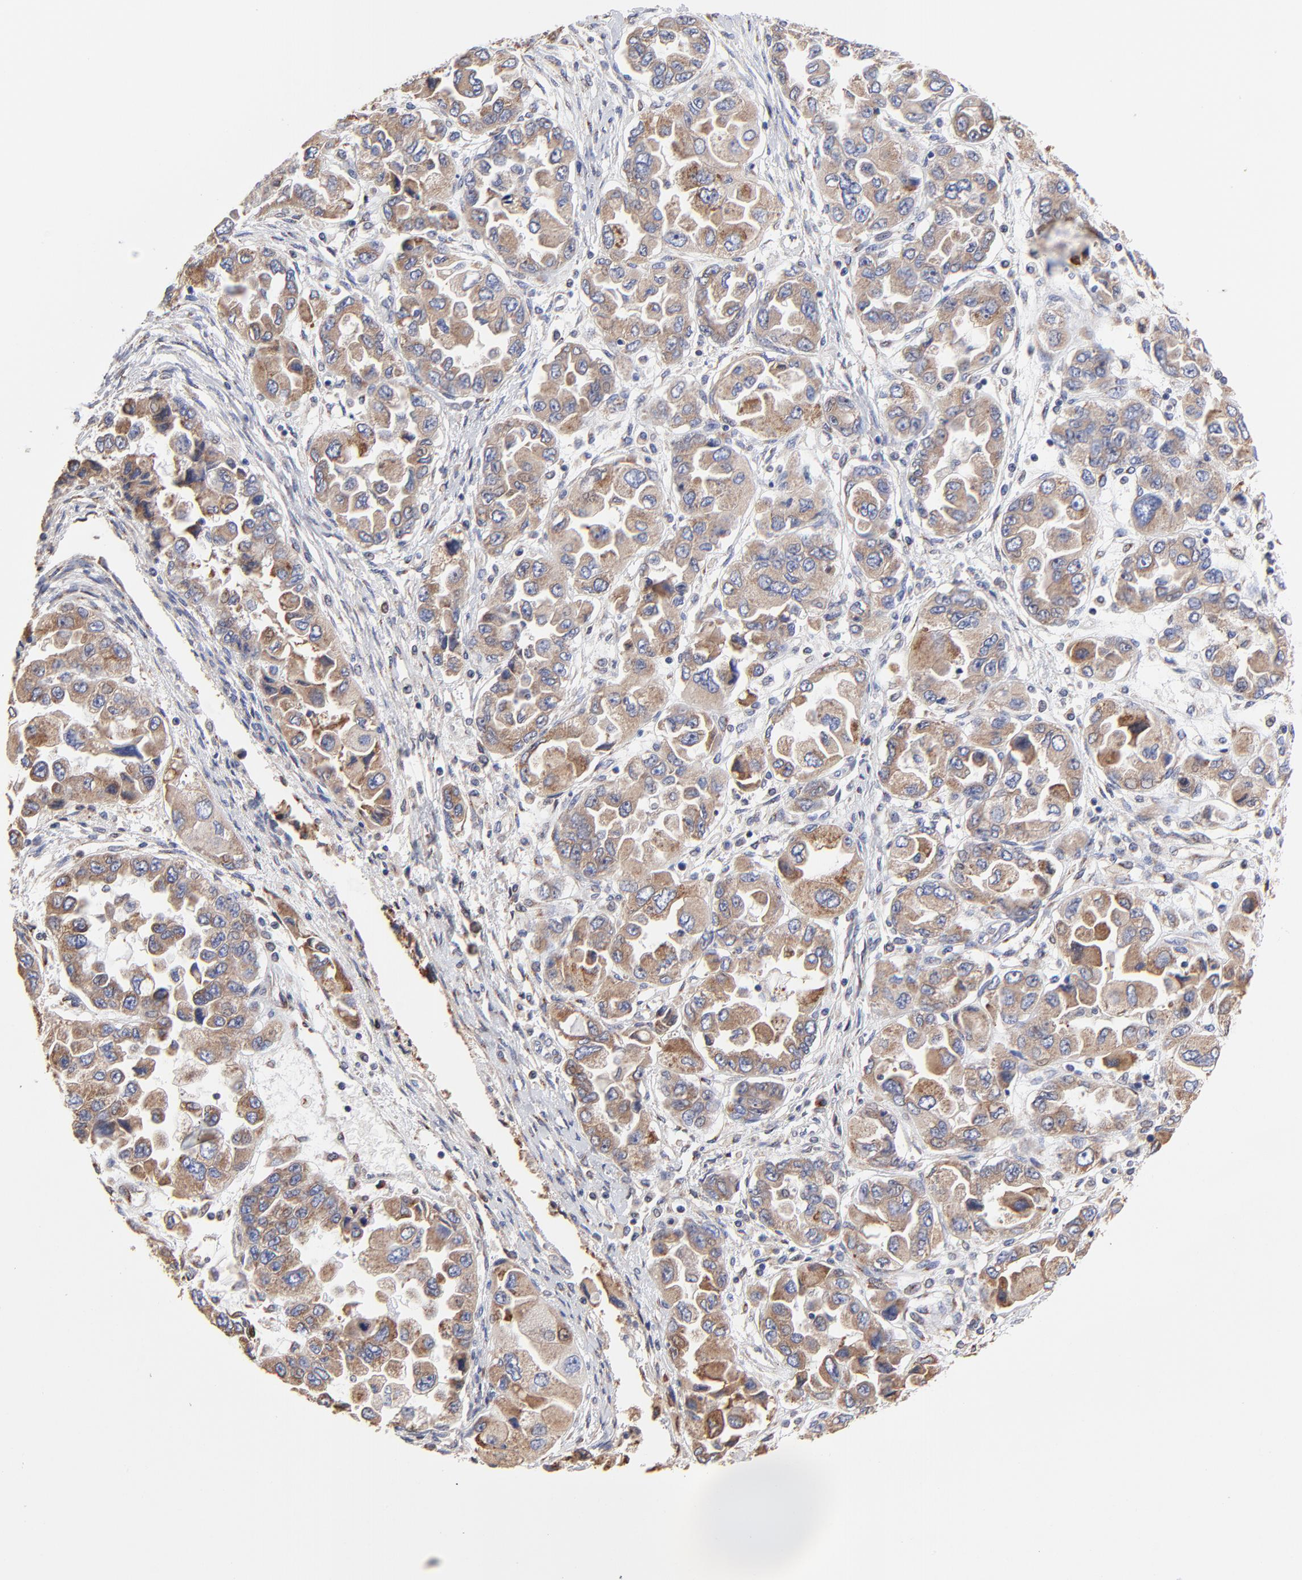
{"staining": {"intensity": "weak", "quantity": ">75%", "location": "cytoplasmic/membranous"}, "tissue": "ovarian cancer", "cell_type": "Tumor cells", "image_type": "cancer", "snomed": [{"axis": "morphology", "description": "Cystadenocarcinoma, serous, NOS"}, {"axis": "topography", "description": "Ovary"}], "caption": "Immunohistochemistry image of neoplastic tissue: ovarian serous cystadenocarcinoma stained using immunohistochemistry shows low levels of weak protein expression localized specifically in the cytoplasmic/membranous of tumor cells, appearing as a cytoplasmic/membranous brown color.", "gene": "LMAN1", "patient": {"sex": "female", "age": 84}}